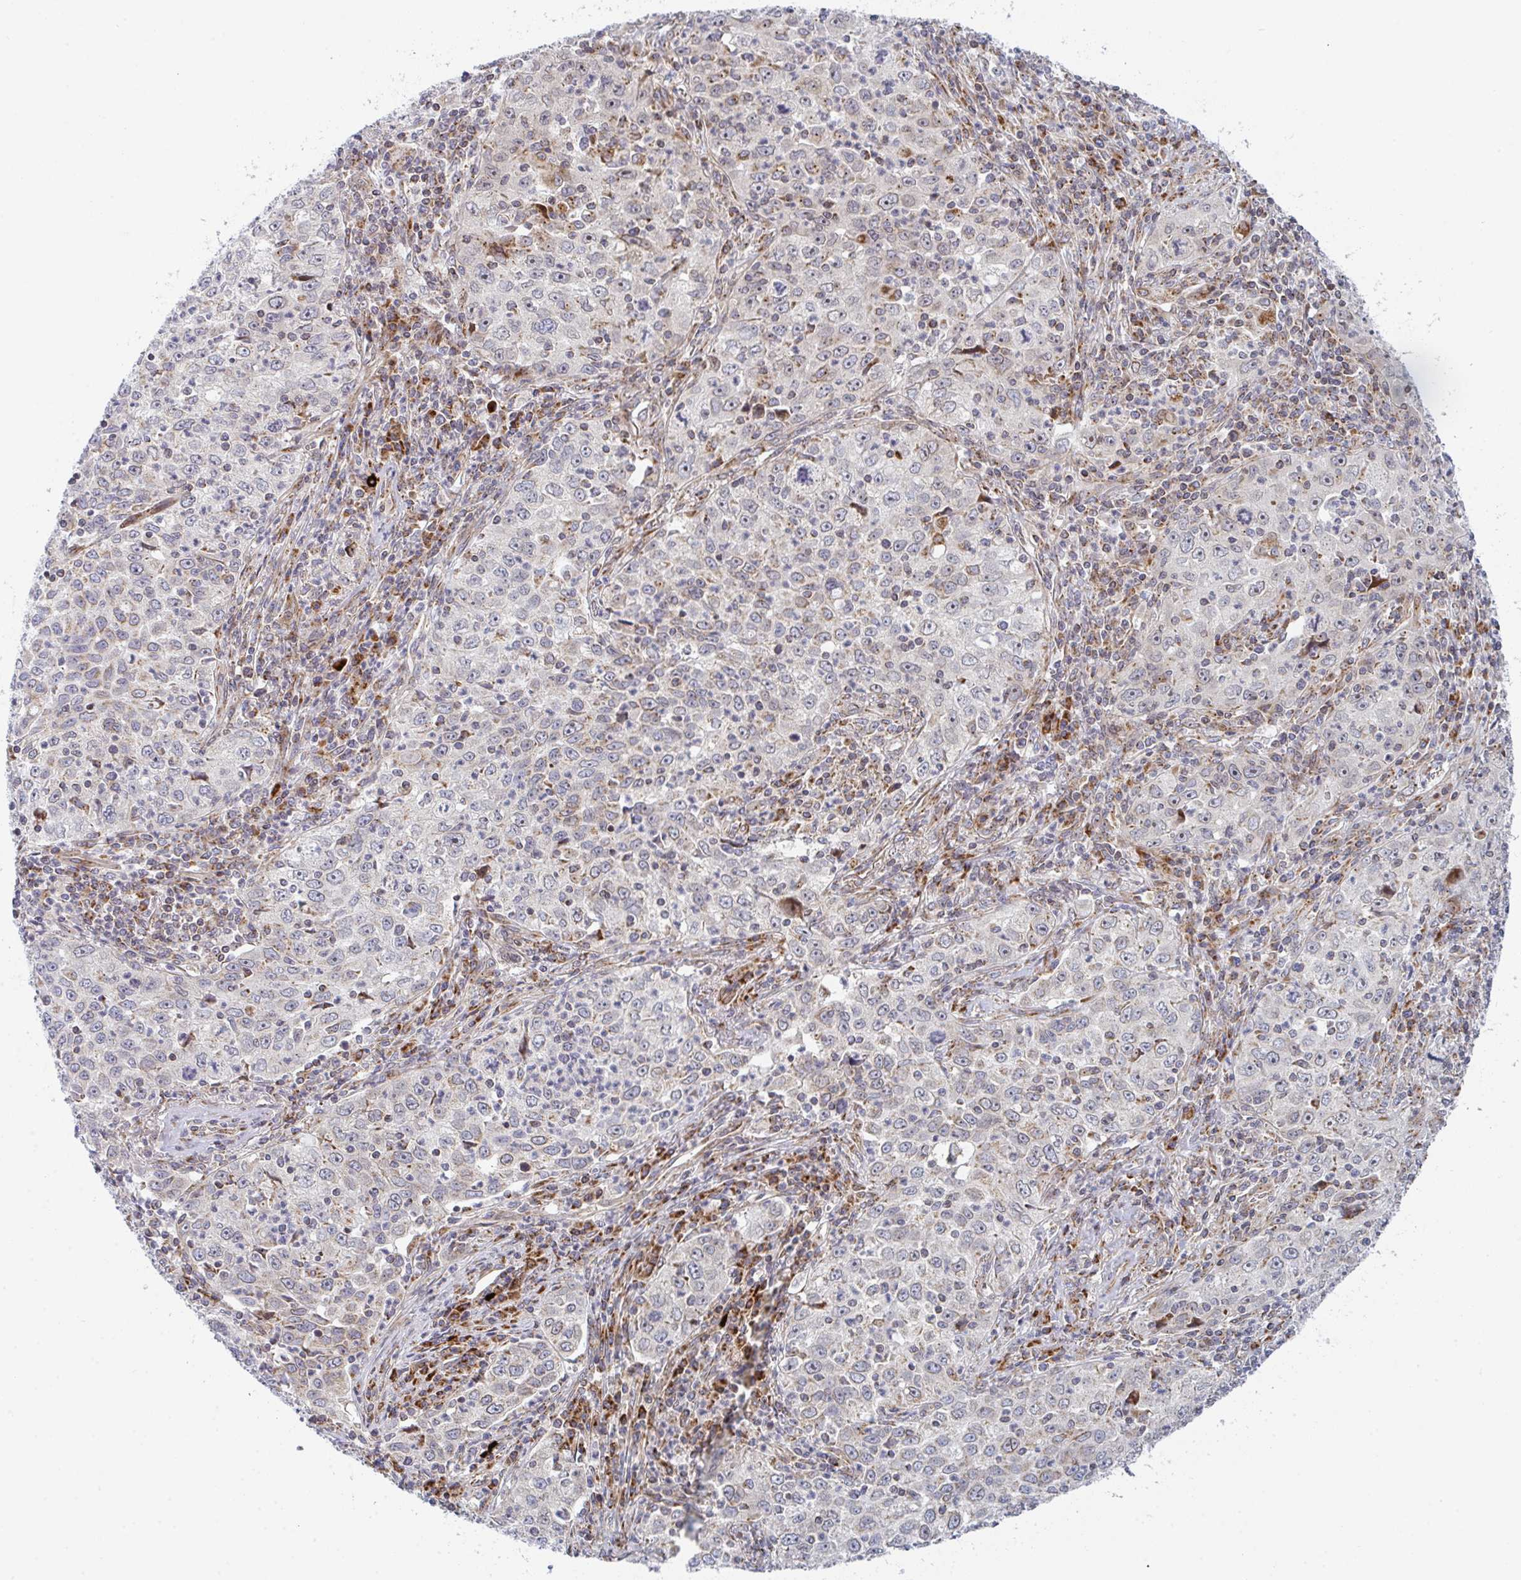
{"staining": {"intensity": "moderate", "quantity": "<25%", "location": "cytoplasmic/membranous"}, "tissue": "lung cancer", "cell_type": "Tumor cells", "image_type": "cancer", "snomed": [{"axis": "morphology", "description": "Squamous cell carcinoma, NOS"}, {"axis": "topography", "description": "Lung"}], "caption": "Protein analysis of lung cancer tissue displays moderate cytoplasmic/membranous expression in approximately <25% of tumor cells.", "gene": "PRKCH", "patient": {"sex": "male", "age": 71}}